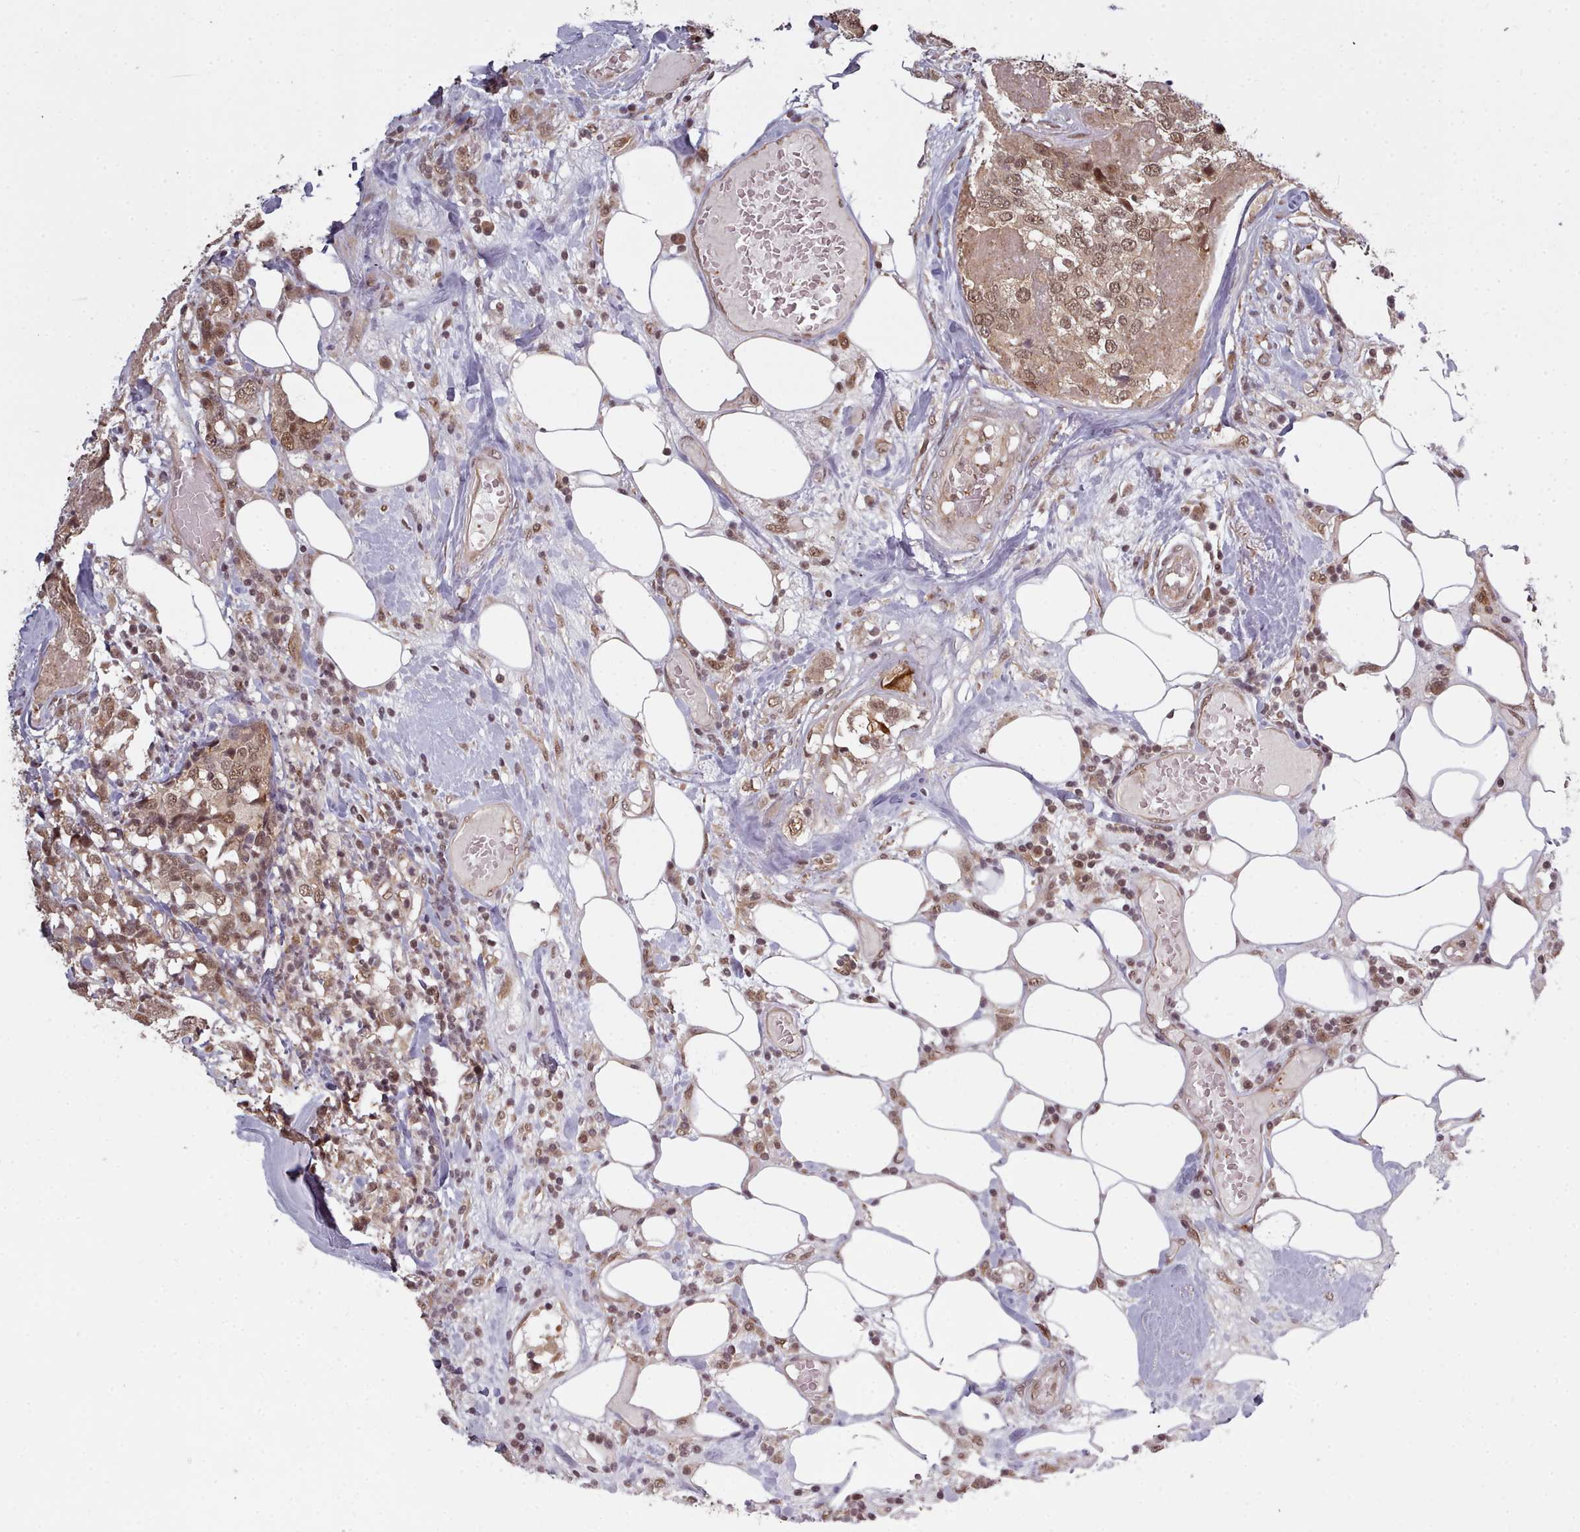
{"staining": {"intensity": "moderate", "quantity": ">75%", "location": "cytoplasmic/membranous,nuclear"}, "tissue": "breast cancer", "cell_type": "Tumor cells", "image_type": "cancer", "snomed": [{"axis": "morphology", "description": "Lobular carcinoma"}, {"axis": "topography", "description": "Breast"}], "caption": "Moderate cytoplasmic/membranous and nuclear expression for a protein is identified in about >75% of tumor cells of breast cancer using immunohistochemistry.", "gene": "DHX8", "patient": {"sex": "female", "age": 59}}